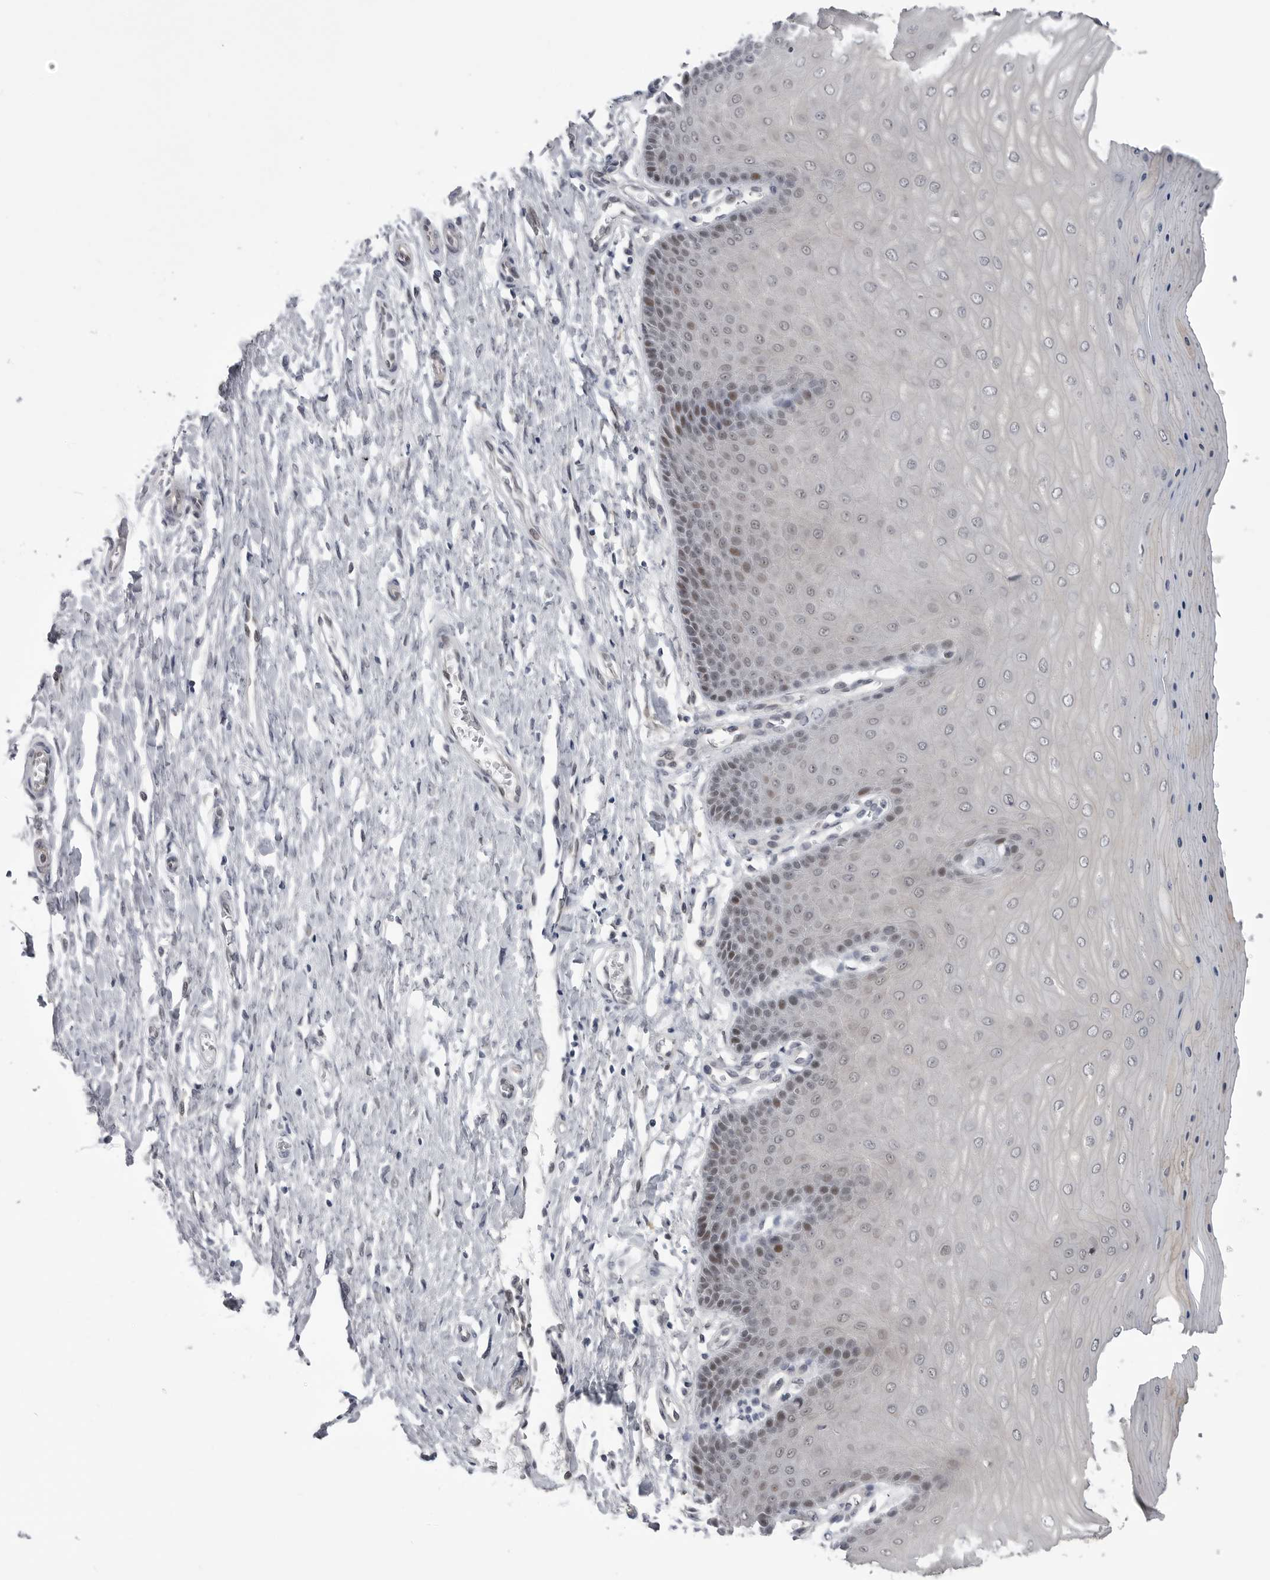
{"staining": {"intensity": "weak", "quantity": "25%-75%", "location": "nuclear"}, "tissue": "cervix", "cell_type": "Glandular cells", "image_type": "normal", "snomed": [{"axis": "morphology", "description": "Normal tissue, NOS"}, {"axis": "topography", "description": "Cervix"}], "caption": "The micrograph reveals immunohistochemical staining of benign cervix. There is weak nuclear positivity is seen in approximately 25%-75% of glandular cells.", "gene": "PNPO", "patient": {"sex": "female", "age": 55}}